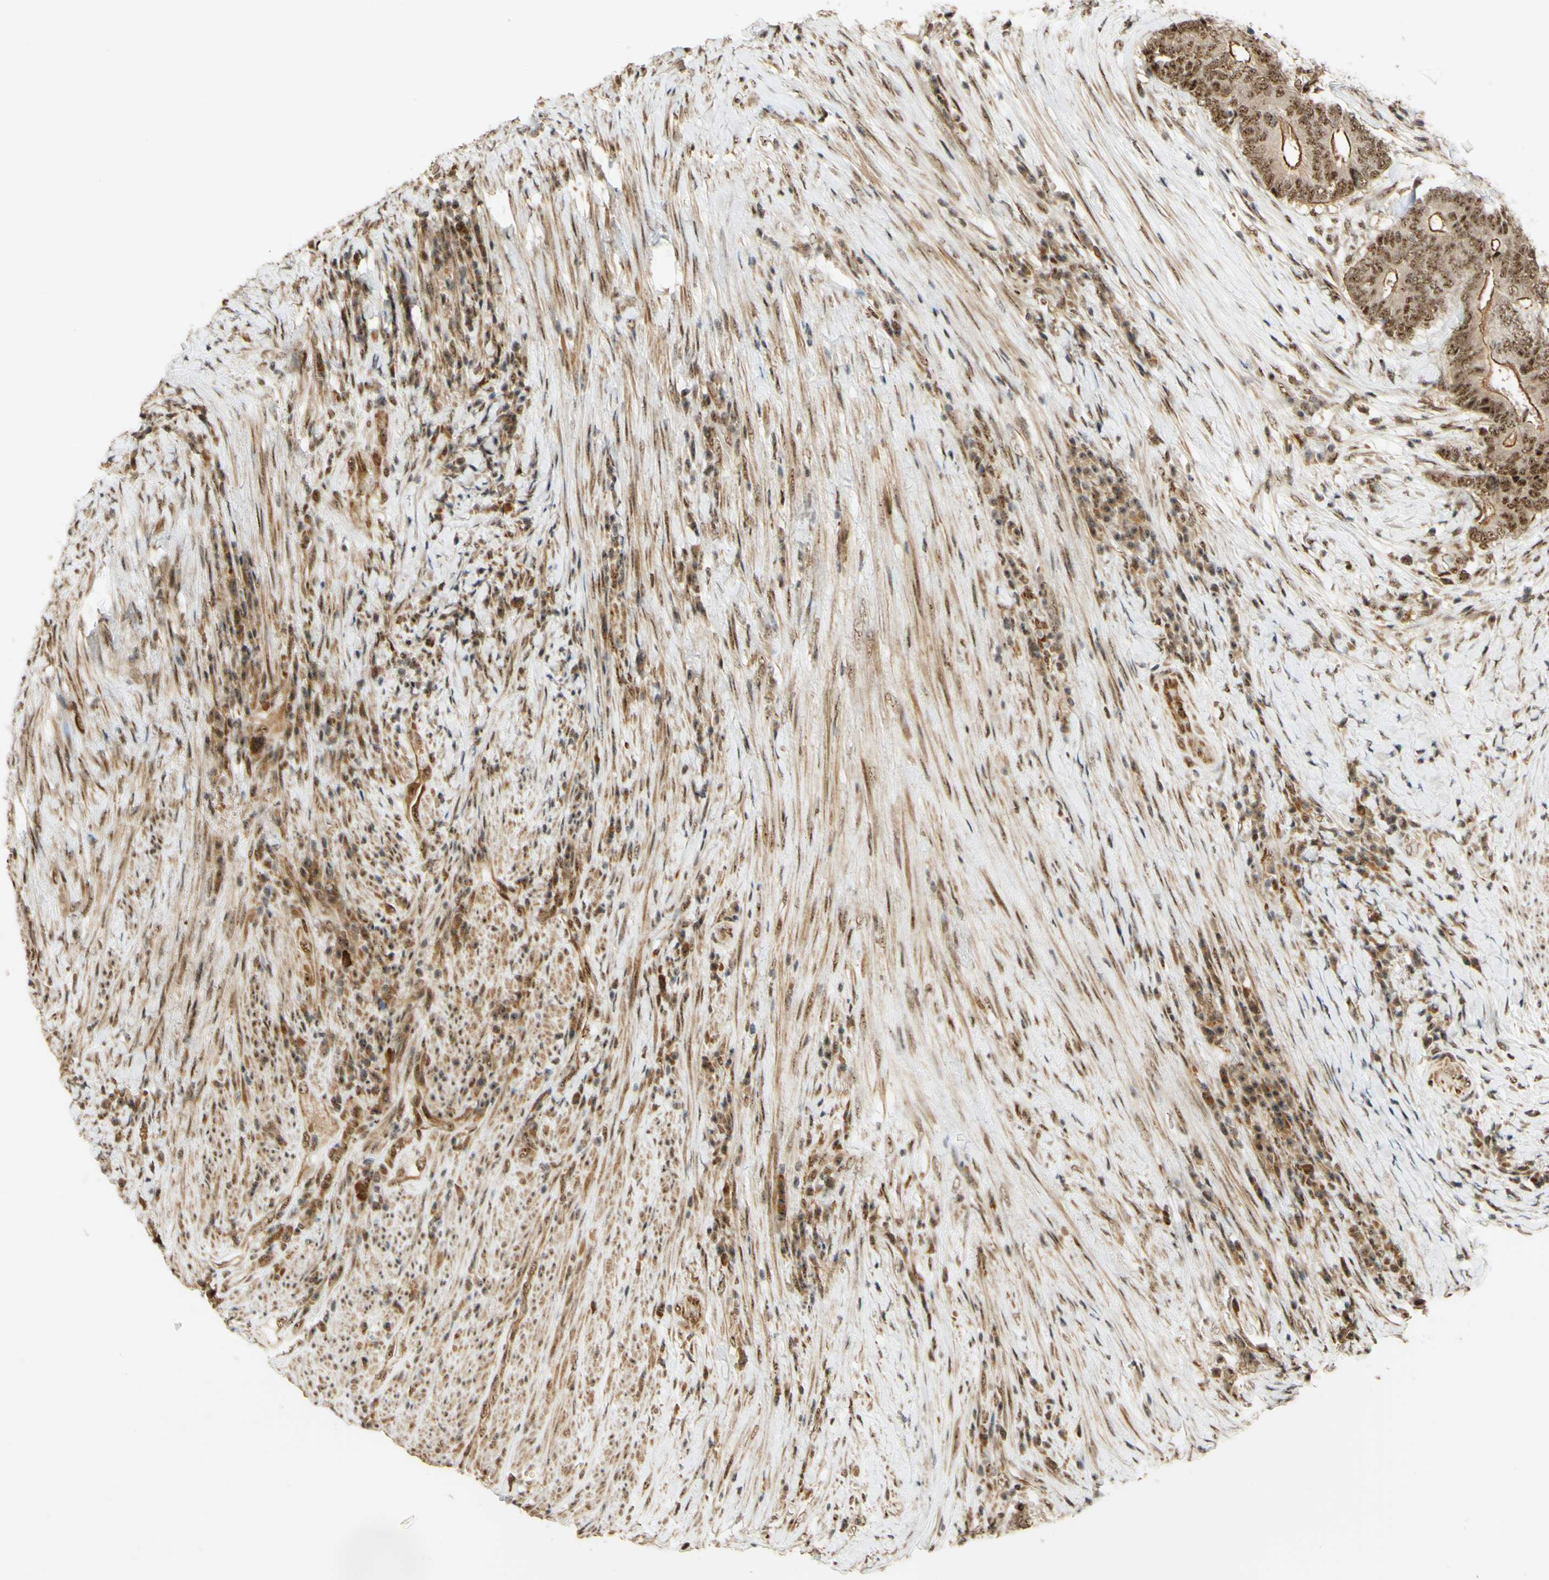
{"staining": {"intensity": "moderate", "quantity": ">75%", "location": "cytoplasmic/membranous,nuclear"}, "tissue": "colorectal cancer", "cell_type": "Tumor cells", "image_type": "cancer", "snomed": [{"axis": "morphology", "description": "Adenocarcinoma, NOS"}, {"axis": "topography", "description": "Rectum"}], "caption": "Colorectal cancer stained for a protein exhibits moderate cytoplasmic/membranous and nuclear positivity in tumor cells.", "gene": "SAP18", "patient": {"sex": "male", "age": 72}}